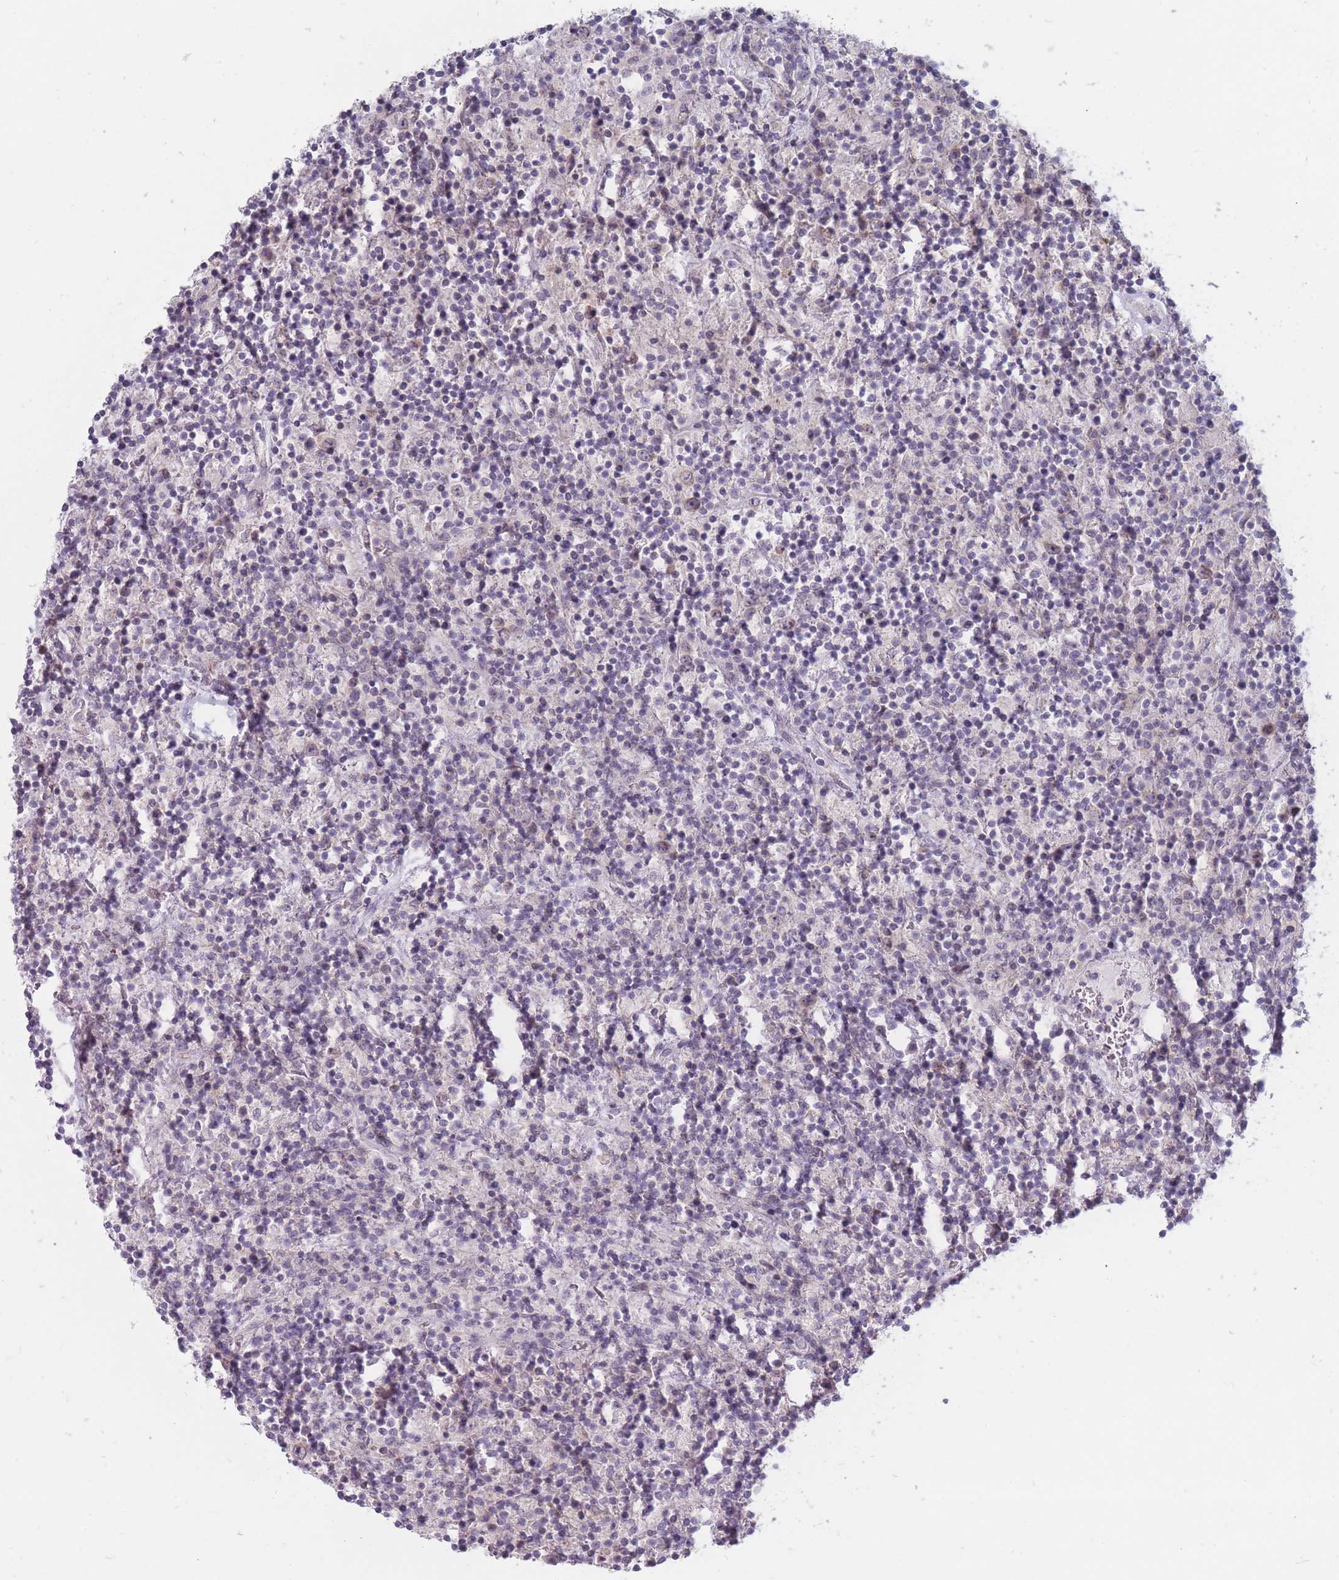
{"staining": {"intensity": "weak", "quantity": "25%-75%", "location": "cytoplasmic/membranous"}, "tissue": "lymphoma", "cell_type": "Tumor cells", "image_type": "cancer", "snomed": [{"axis": "morphology", "description": "Hodgkin's disease, NOS"}, {"axis": "topography", "description": "Lymph node"}], "caption": "This micrograph exhibits IHC staining of human Hodgkin's disease, with low weak cytoplasmic/membranous staining in about 25%-75% of tumor cells.", "gene": "PCDH12", "patient": {"sex": "male", "age": 70}}